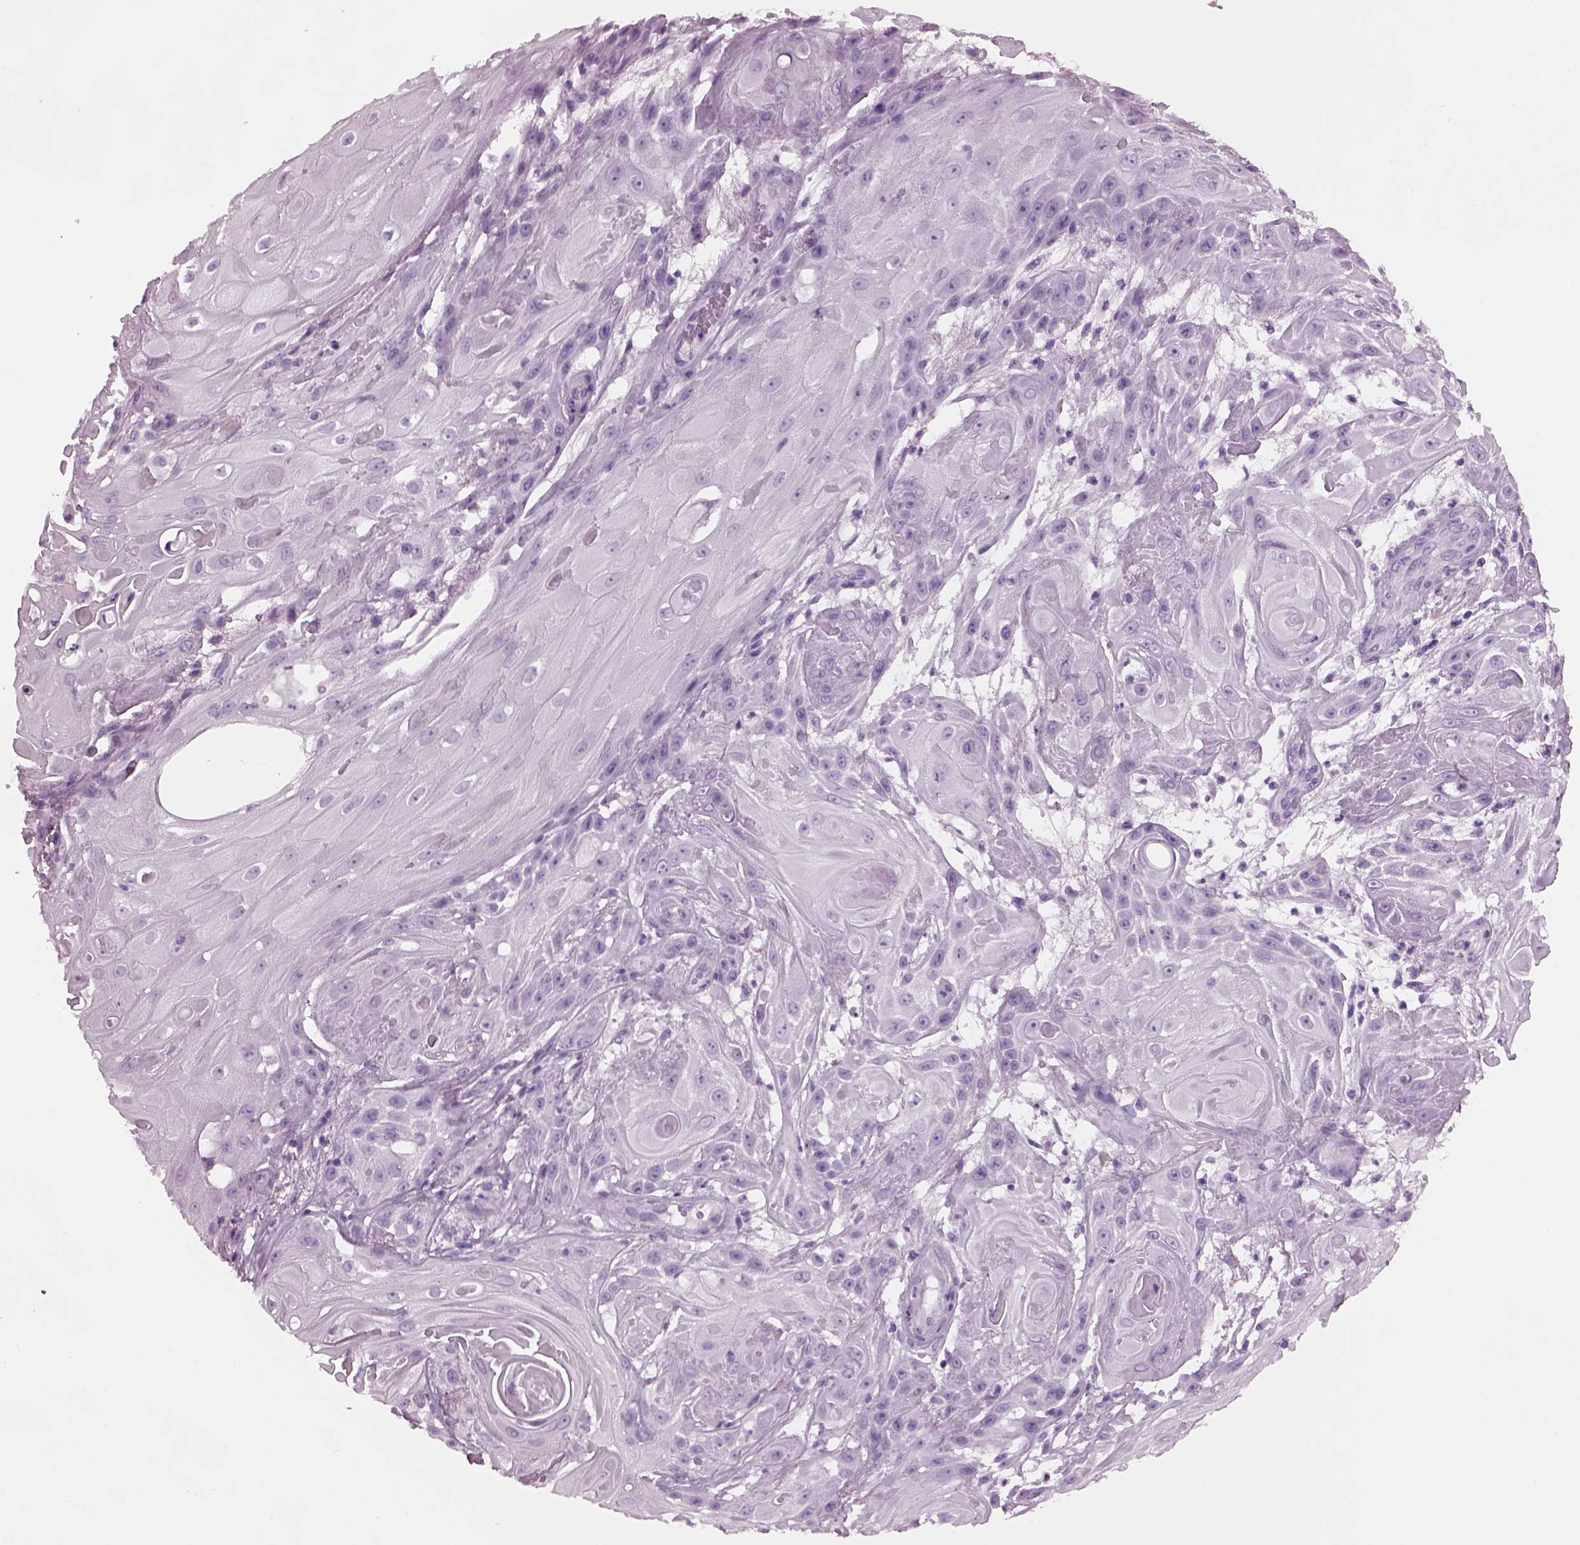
{"staining": {"intensity": "negative", "quantity": "none", "location": "none"}, "tissue": "skin cancer", "cell_type": "Tumor cells", "image_type": "cancer", "snomed": [{"axis": "morphology", "description": "Squamous cell carcinoma, NOS"}, {"axis": "topography", "description": "Skin"}], "caption": "A histopathology image of human skin cancer (squamous cell carcinoma) is negative for staining in tumor cells.", "gene": "KRTAP3-2", "patient": {"sex": "male", "age": 62}}